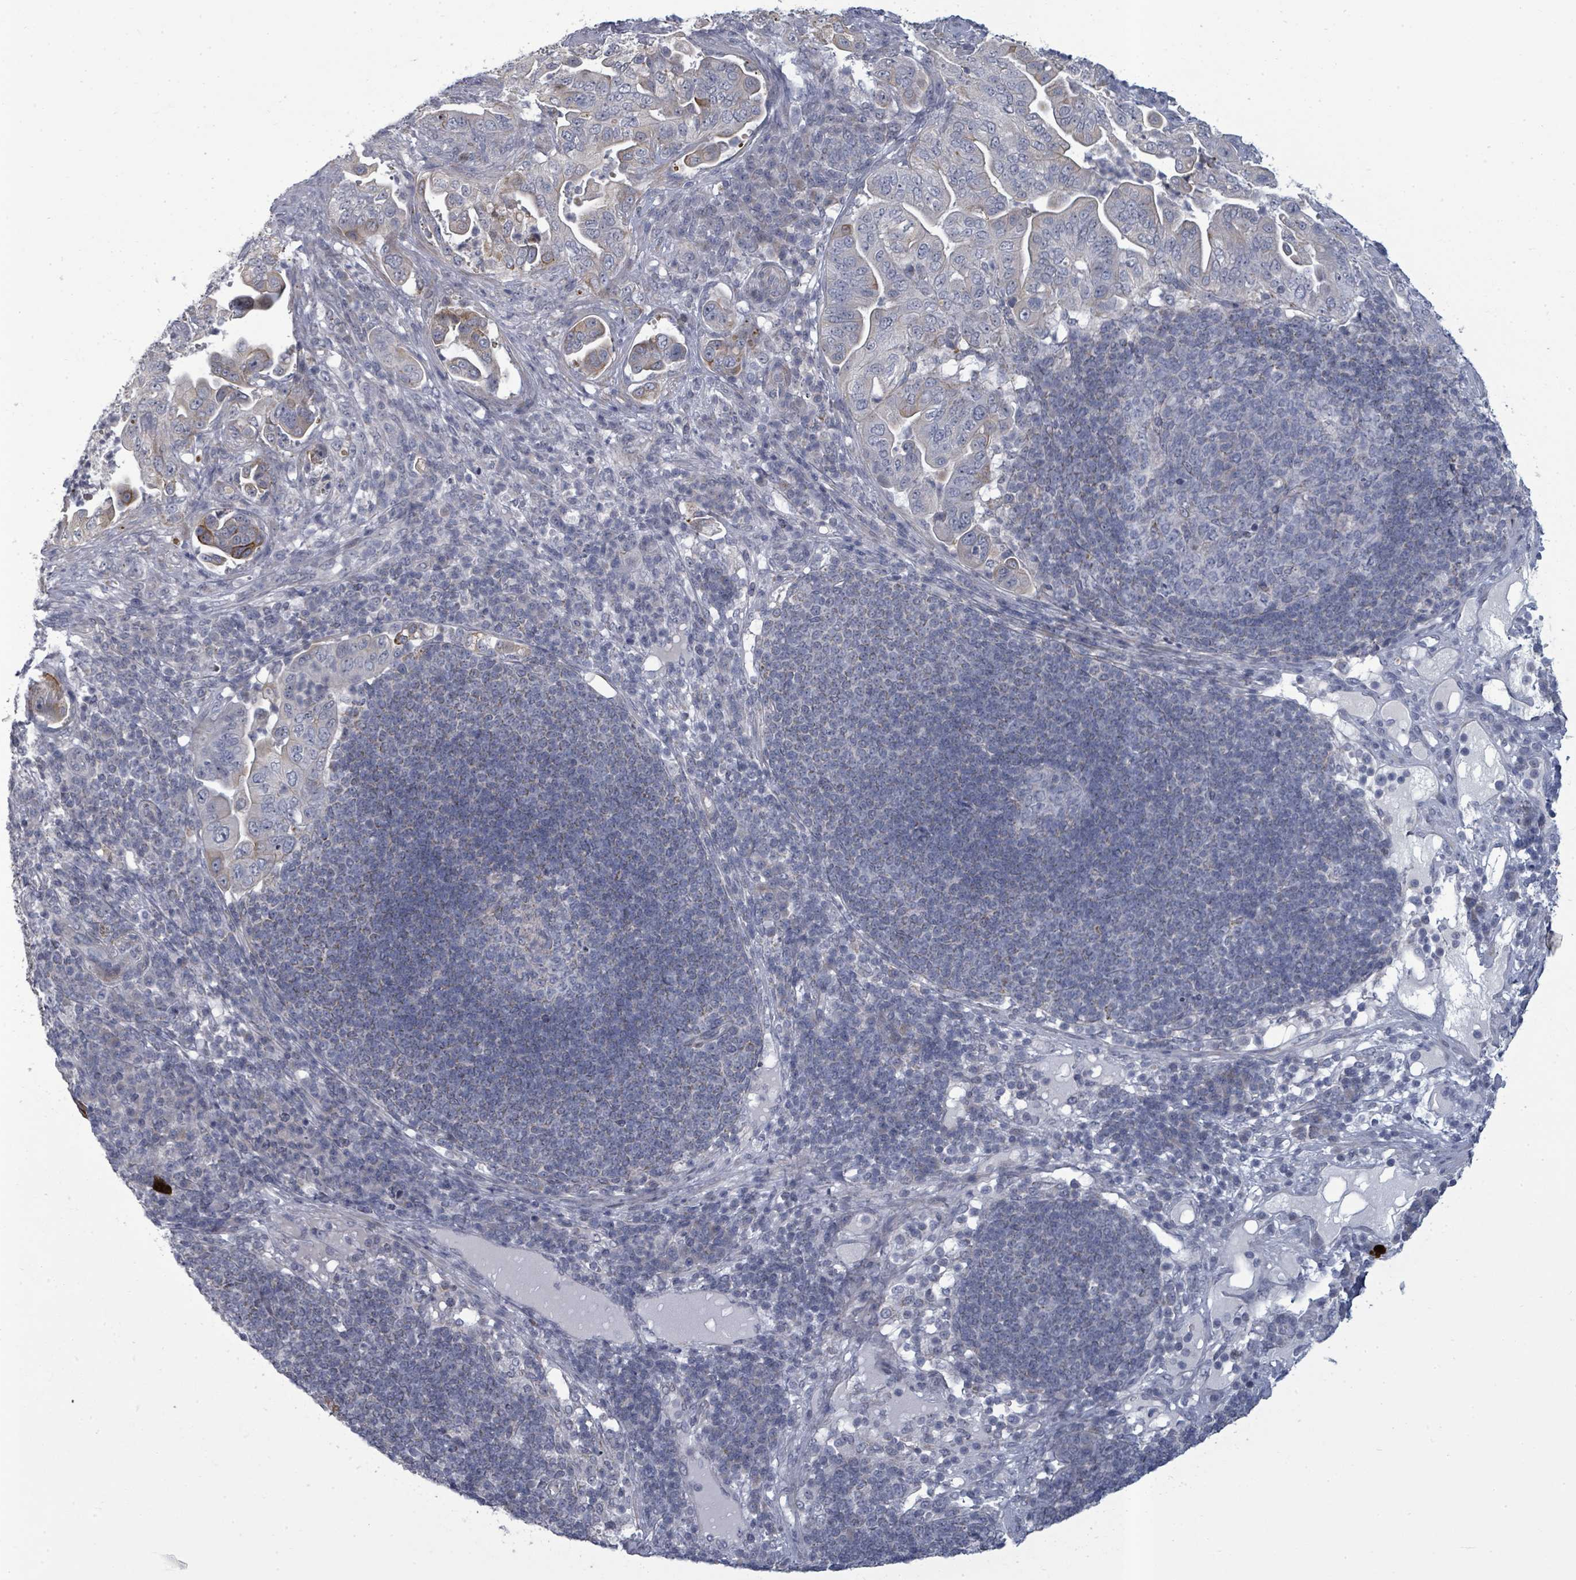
{"staining": {"intensity": "weak", "quantity": "<25%", "location": "cytoplasmic/membranous"}, "tissue": "pancreatic cancer", "cell_type": "Tumor cells", "image_type": "cancer", "snomed": [{"axis": "morphology", "description": "Adenocarcinoma, NOS"}, {"axis": "topography", "description": "Pancreas"}], "caption": "Immunohistochemistry of pancreatic cancer (adenocarcinoma) demonstrates no staining in tumor cells.", "gene": "PTPN20", "patient": {"sex": "female", "age": 63}}